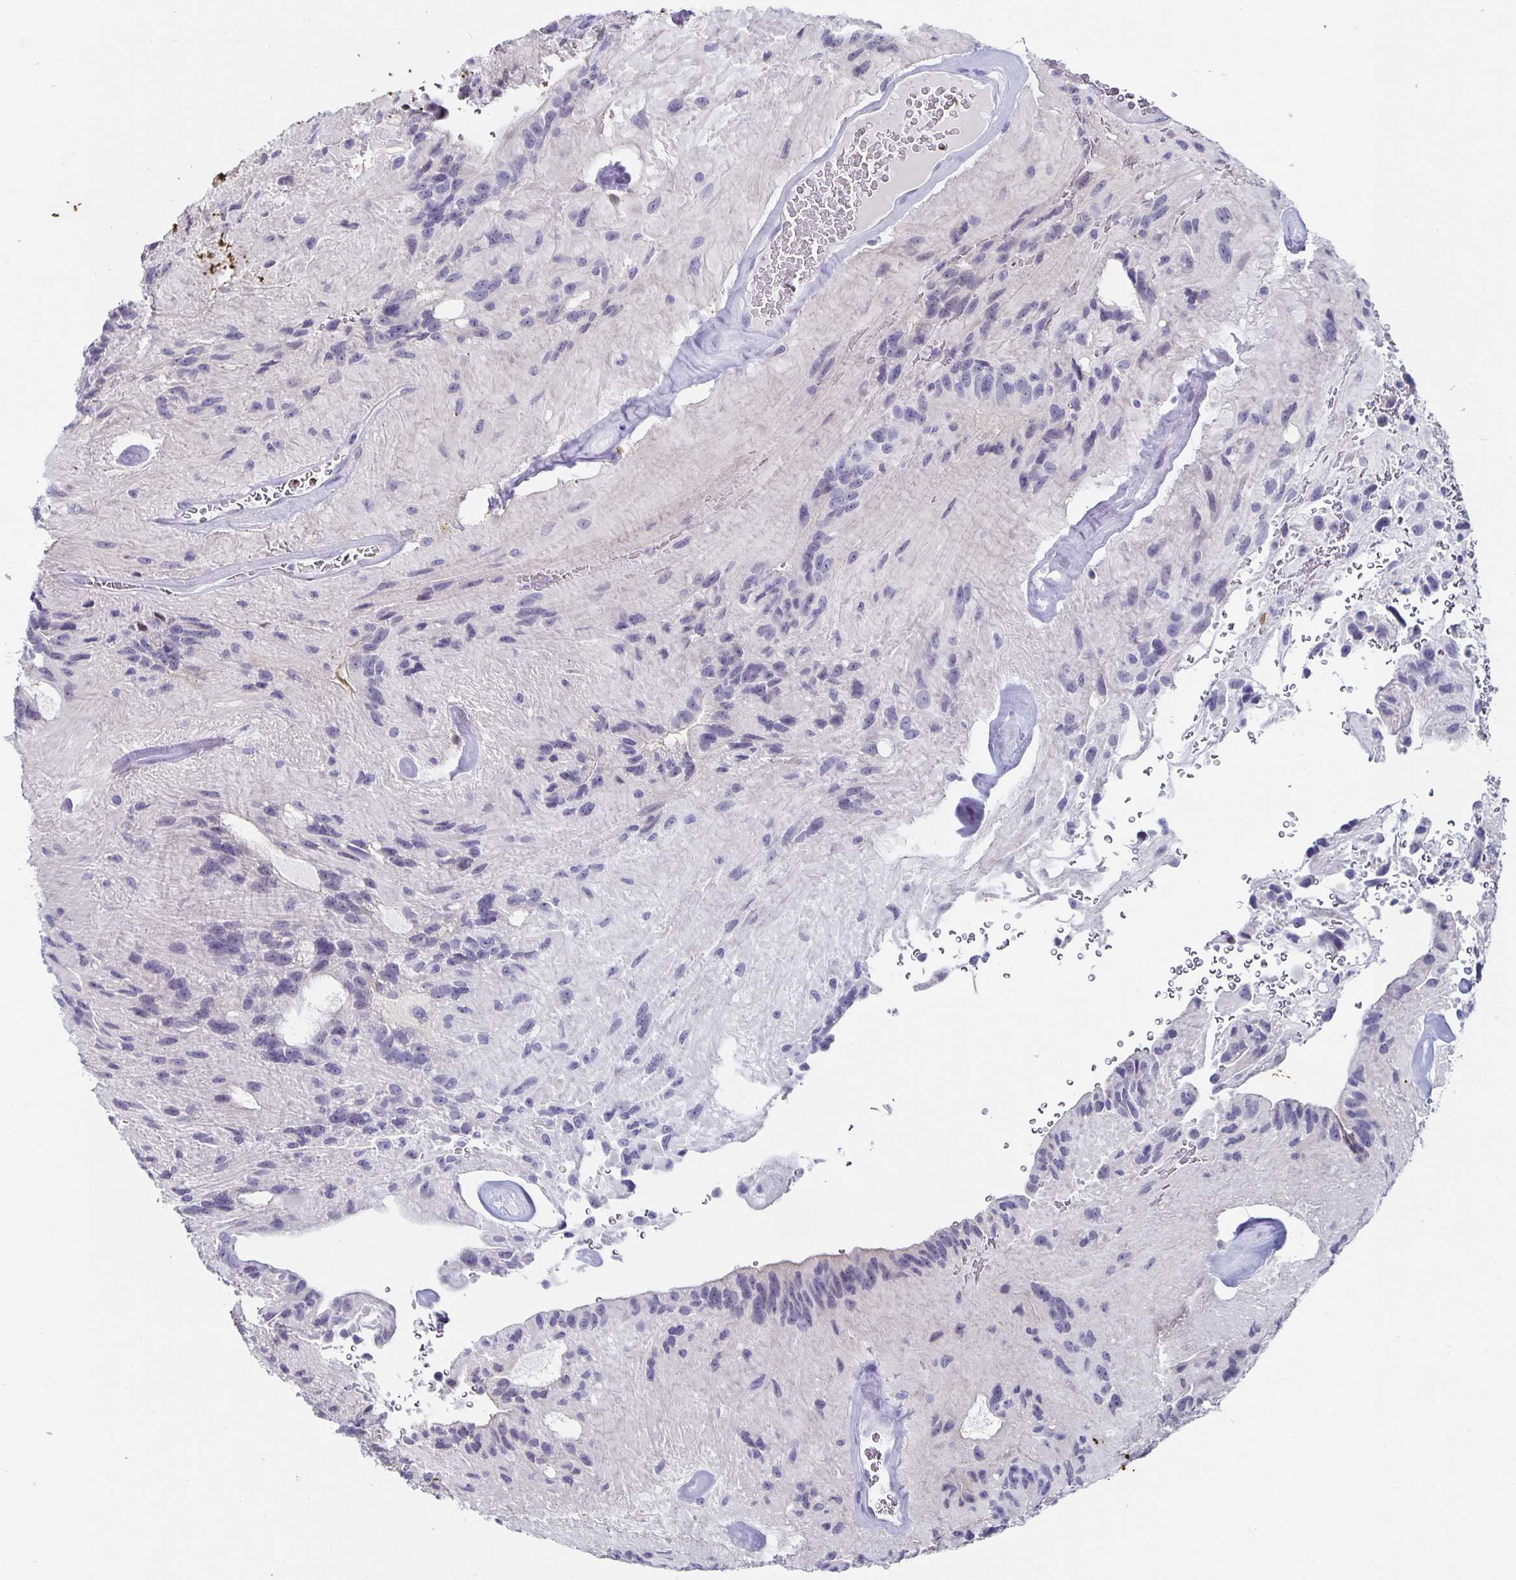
{"staining": {"intensity": "negative", "quantity": "none", "location": "none"}, "tissue": "glioma", "cell_type": "Tumor cells", "image_type": "cancer", "snomed": [{"axis": "morphology", "description": "Glioma, malignant, Low grade"}, {"axis": "topography", "description": "Brain"}], "caption": "The photomicrograph exhibits no significant expression in tumor cells of glioma. (DAB IHC, high magnification).", "gene": "CHGA", "patient": {"sex": "male", "age": 31}}